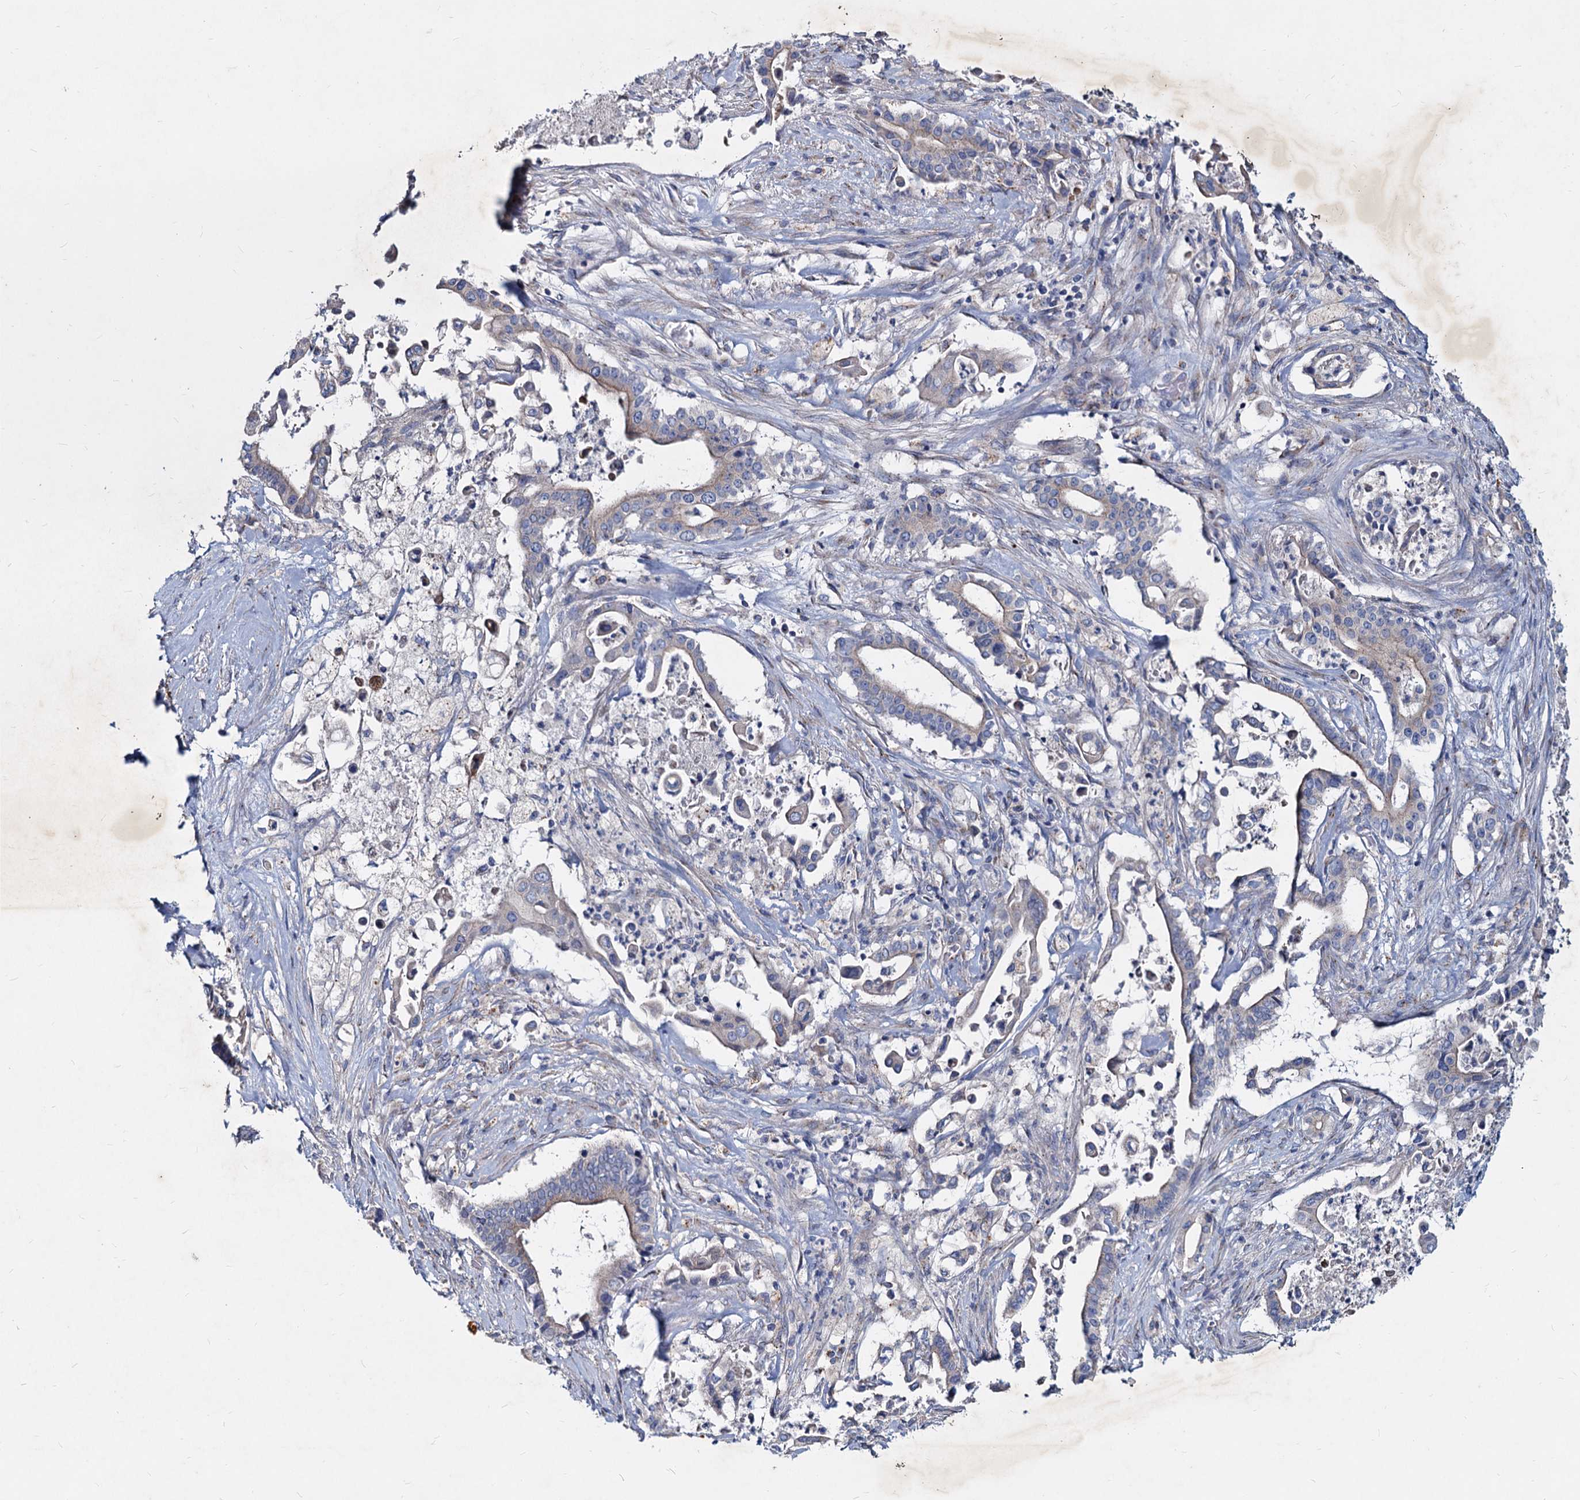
{"staining": {"intensity": "weak", "quantity": "<25%", "location": "cytoplasmic/membranous"}, "tissue": "pancreatic cancer", "cell_type": "Tumor cells", "image_type": "cancer", "snomed": [{"axis": "morphology", "description": "Adenocarcinoma, NOS"}, {"axis": "topography", "description": "Pancreas"}], "caption": "High magnification brightfield microscopy of pancreatic cancer (adenocarcinoma) stained with DAB (brown) and counterstained with hematoxylin (blue): tumor cells show no significant staining.", "gene": "AGBL4", "patient": {"sex": "female", "age": 77}}